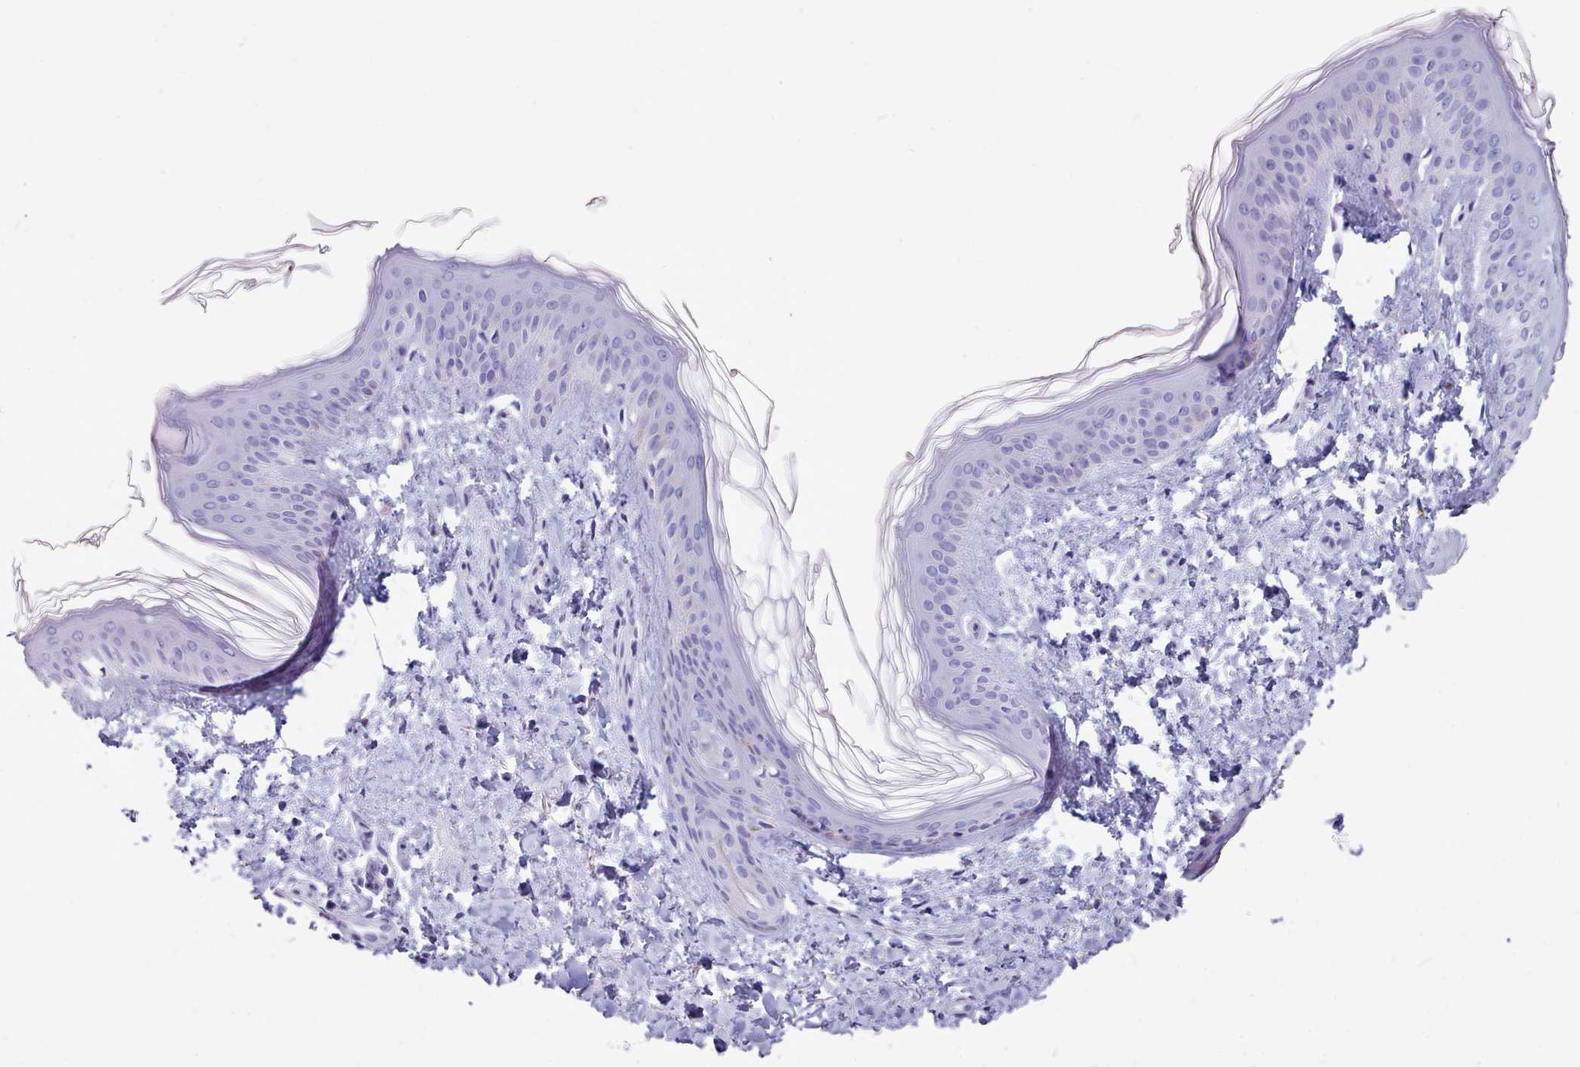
{"staining": {"intensity": "negative", "quantity": "none", "location": "none"}, "tissue": "skin", "cell_type": "Fibroblasts", "image_type": "normal", "snomed": [{"axis": "morphology", "description": "Normal tissue, NOS"}, {"axis": "topography", "description": "Skin"}], "caption": "This is an IHC micrograph of normal human skin. There is no positivity in fibroblasts.", "gene": "FPGS", "patient": {"sex": "female", "age": 41}}